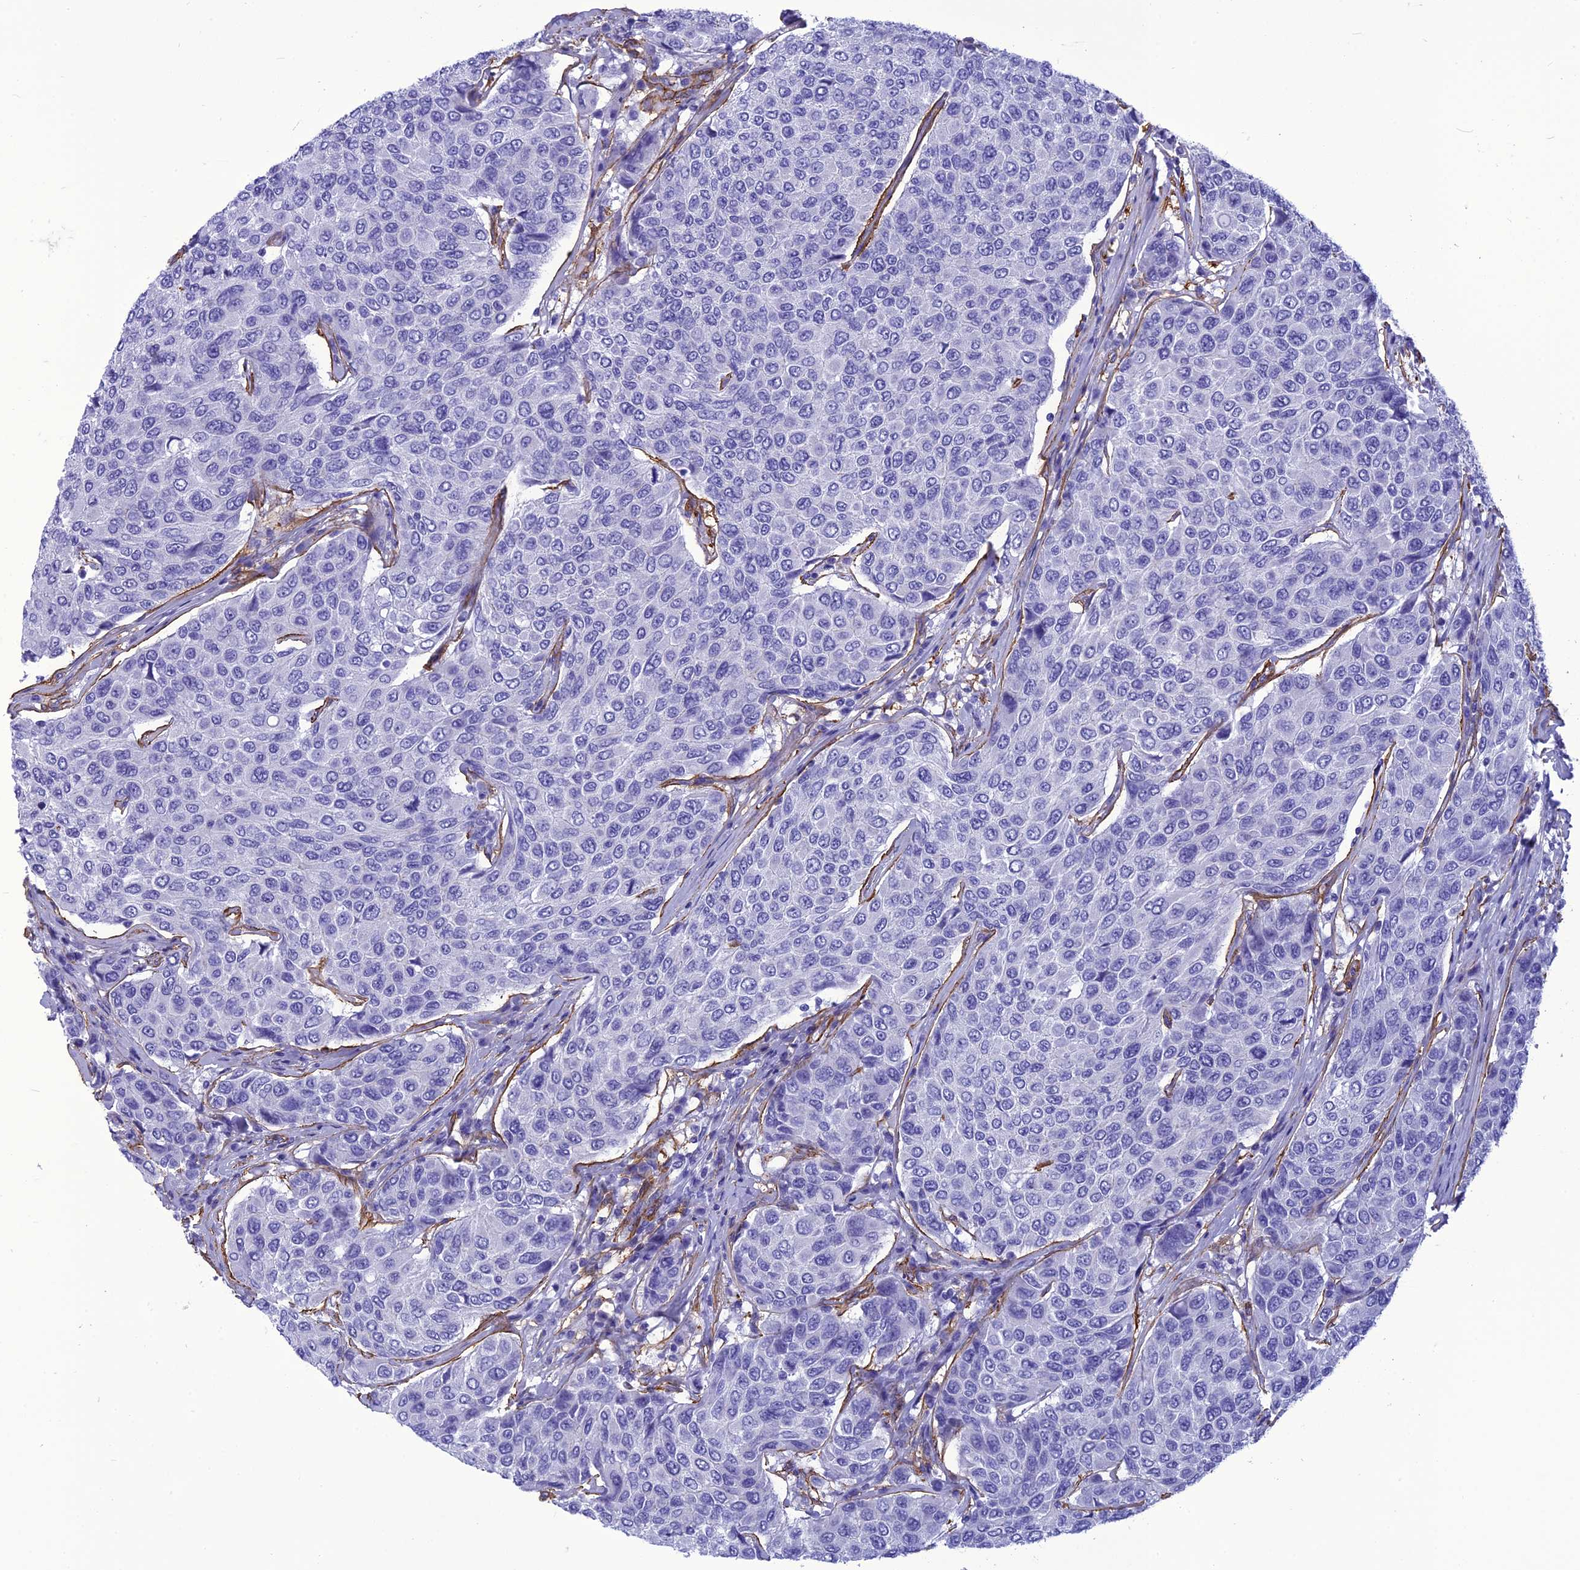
{"staining": {"intensity": "negative", "quantity": "none", "location": "none"}, "tissue": "breast cancer", "cell_type": "Tumor cells", "image_type": "cancer", "snomed": [{"axis": "morphology", "description": "Duct carcinoma"}, {"axis": "topography", "description": "Breast"}], "caption": "There is no significant expression in tumor cells of breast invasive ductal carcinoma.", "gene": "NKD1", "patient": {"sex": "female", "age": 55}}